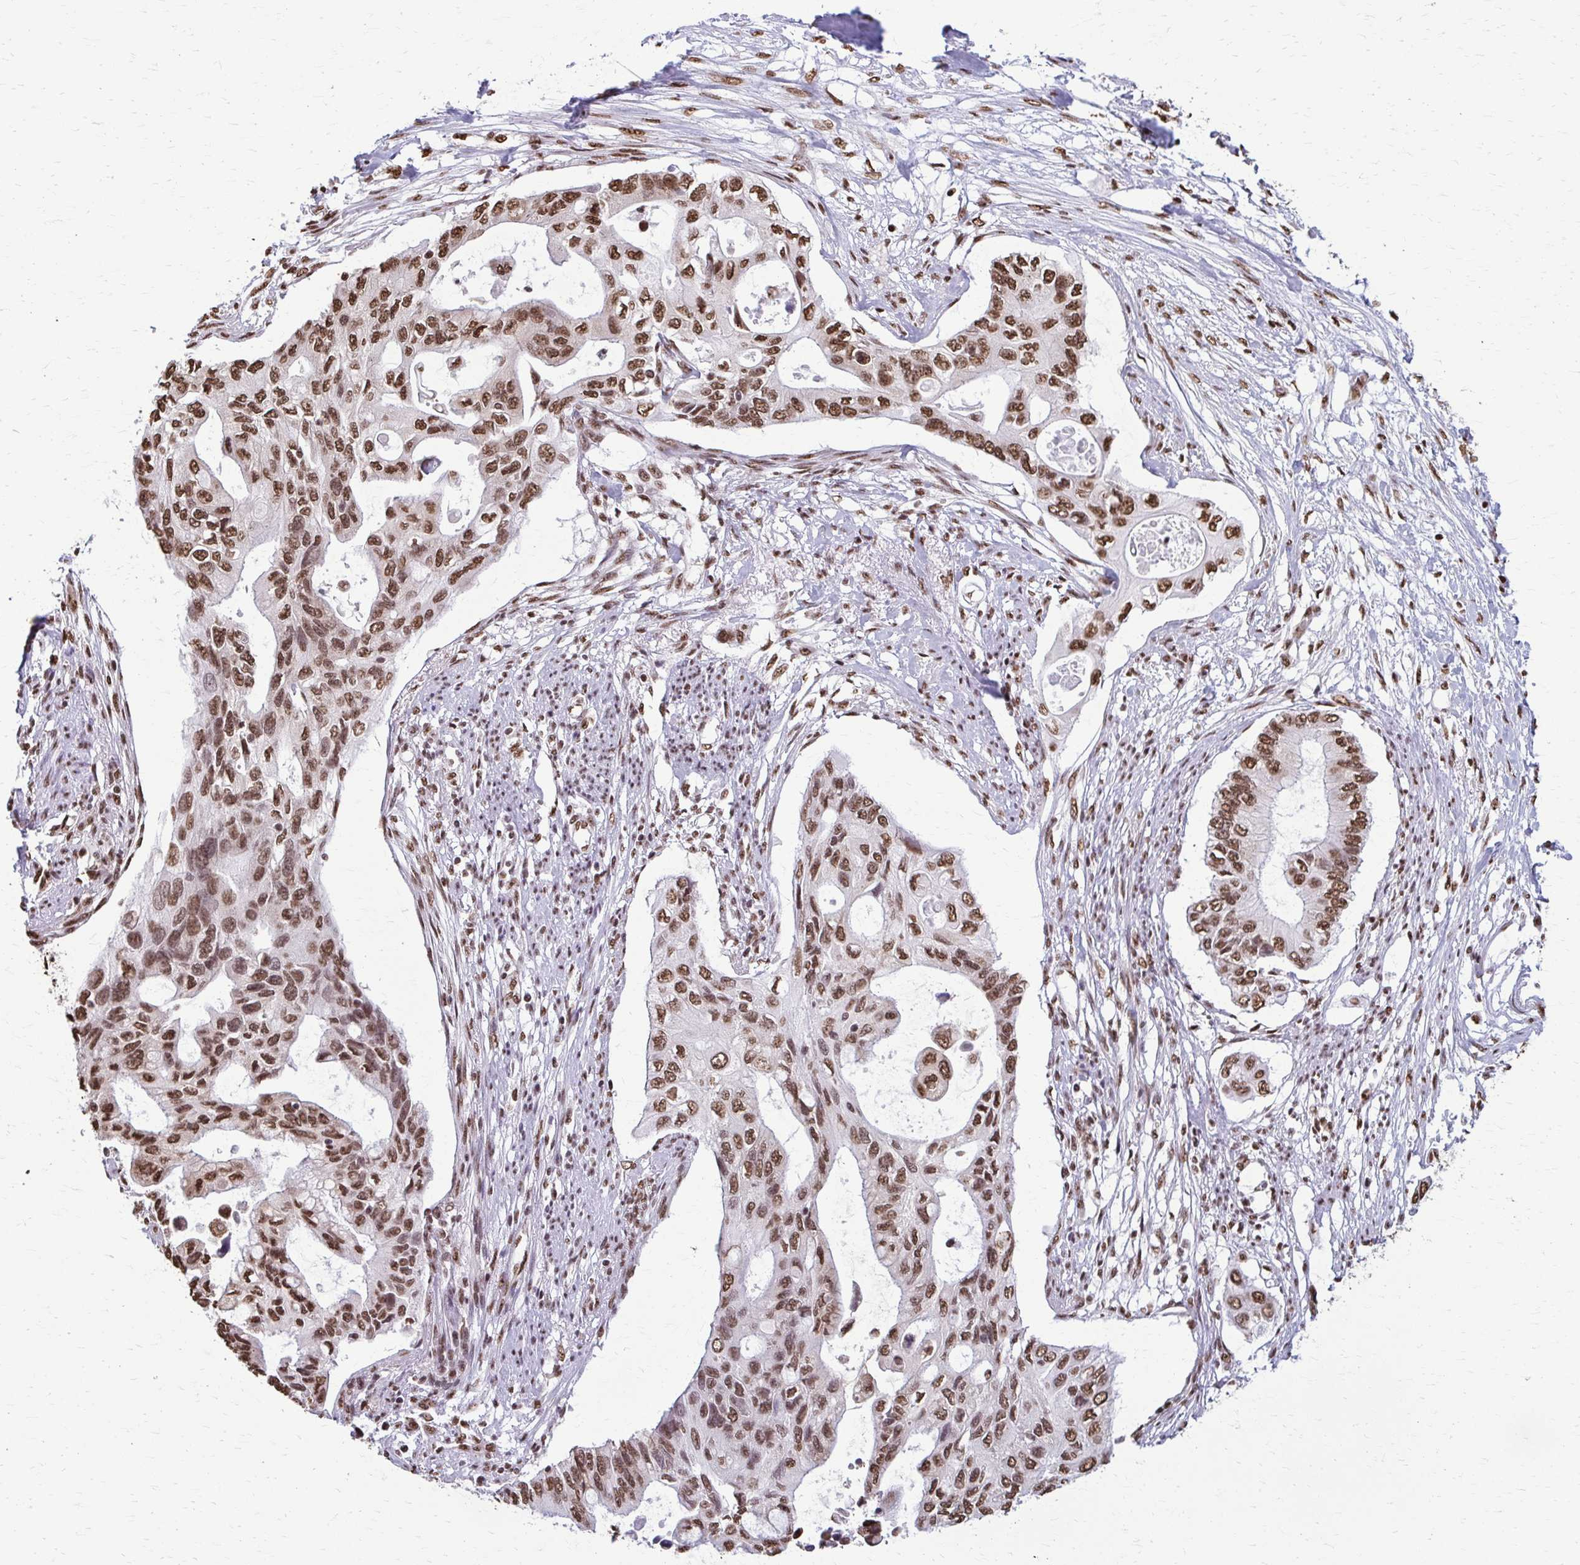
{"staining": {"intensity": "moderate", "quantity": ">75%", "location": "nuclear"}, "tissue": "pancreatic cancer", "cell_type": "Tumor cells", "image_type": "cancer", "snomed": [{"axis": "morphology", "description": "Adenocarcinoma, NOS"}, {"axis": "topography", "description": "Pancreas"}], "caption": "Moderate nuclear protein expression is seen in about >75% of tumor cells in adenocarcinoma (pancreatic).", "gene": "SNRPA", "patient": {"sex": "female", "age": 63}}